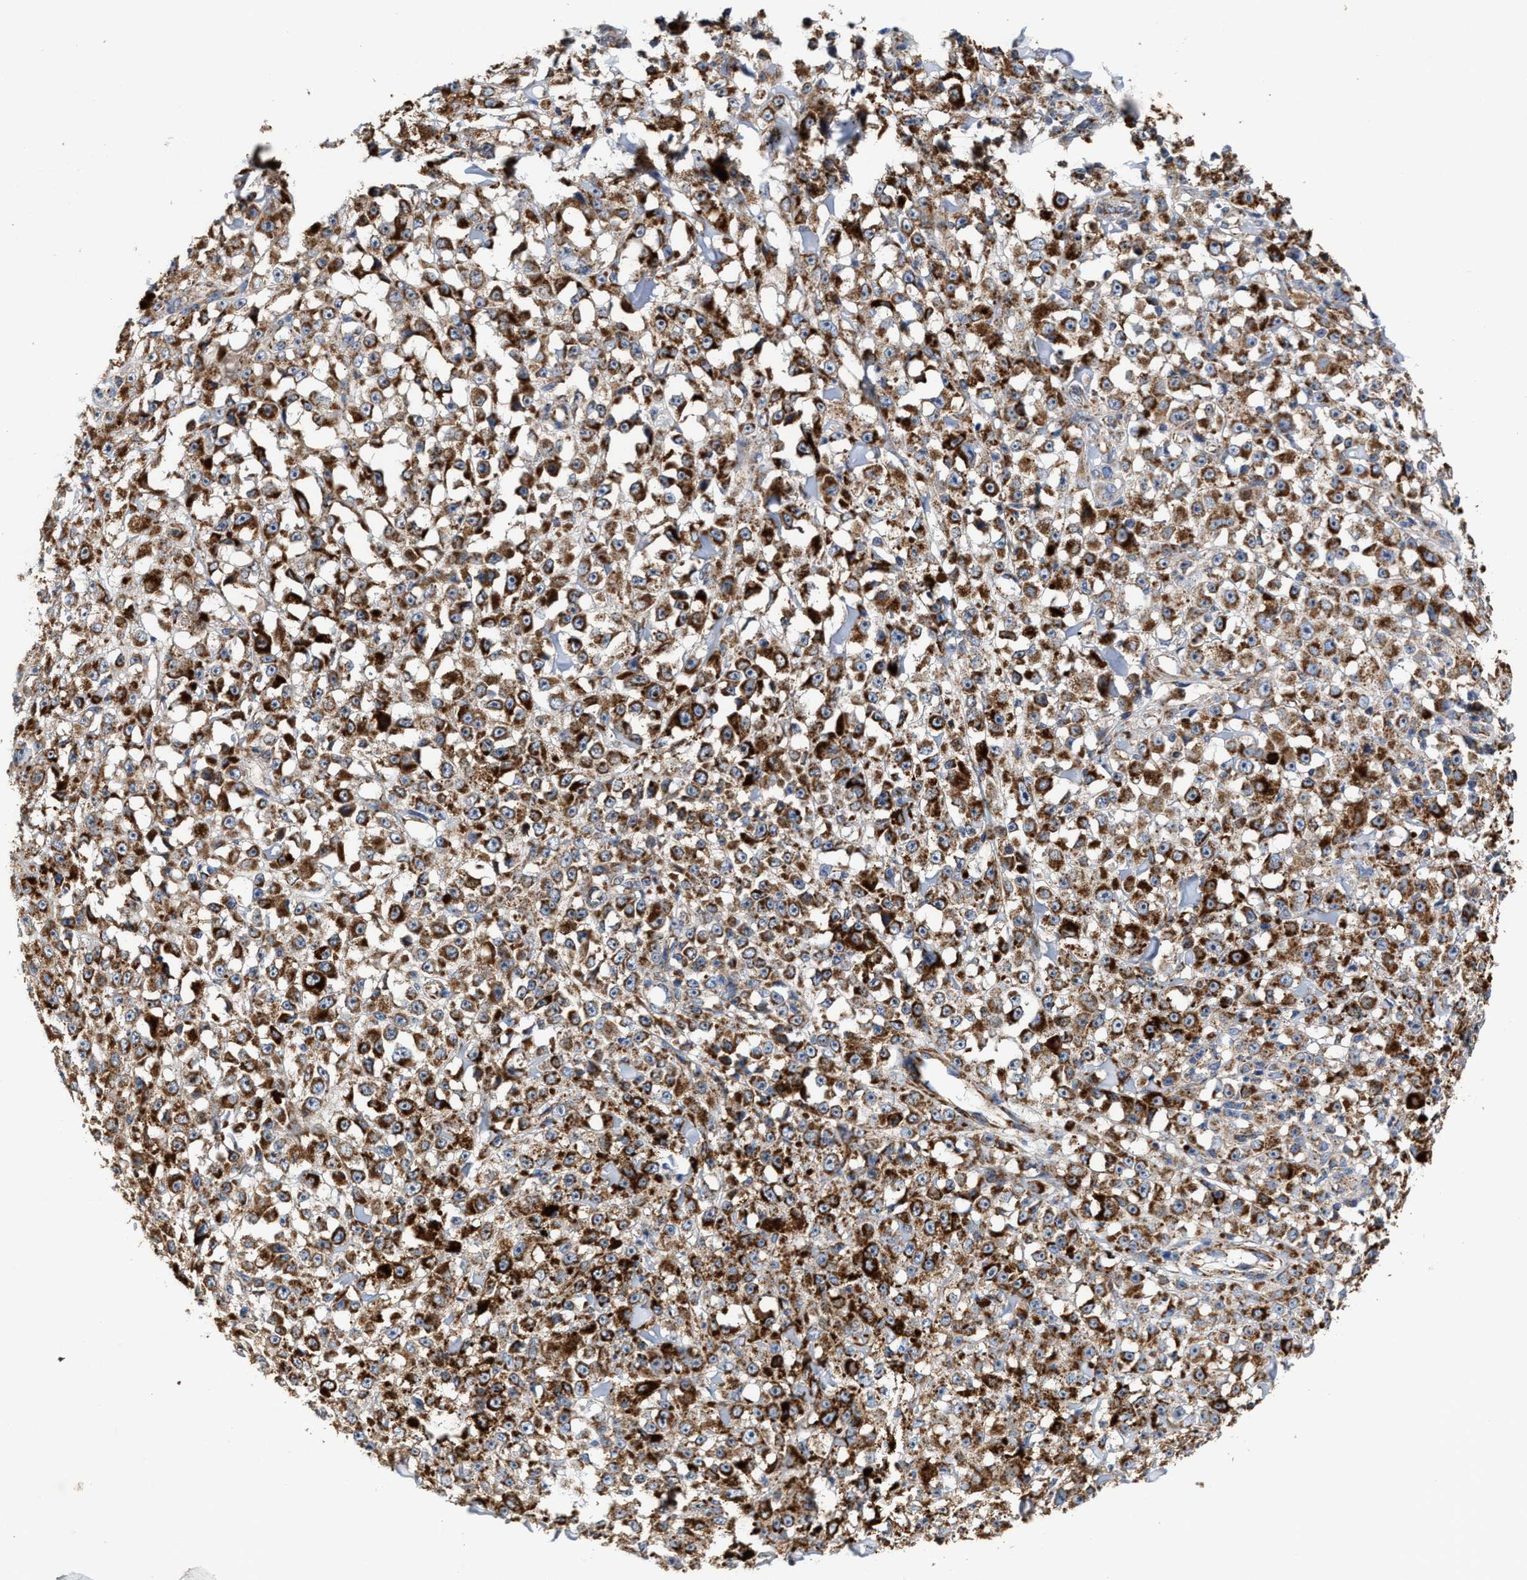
{"staining": {"intensity": "strong", "quantity": ">75%", "location": "cytoplasmic/membranous"}, "tissue": "melanoma", "cell_type": "Tumor cells", "image_type": "cancer", "snomed": [{"axis": "morphology", "description": "Malignant melanoma, NOS"}, {"axis": "topography", "description": "Skin"}], "caption": "Immunohistochemistry histopathology image of melanoma stained for a protein (brown), which reveals high levels of strong cytoplasmic/membranous staining in about >75% of tumor cells.", "gene": "MECR", "patient": {"sex": "female", "age": 82}}